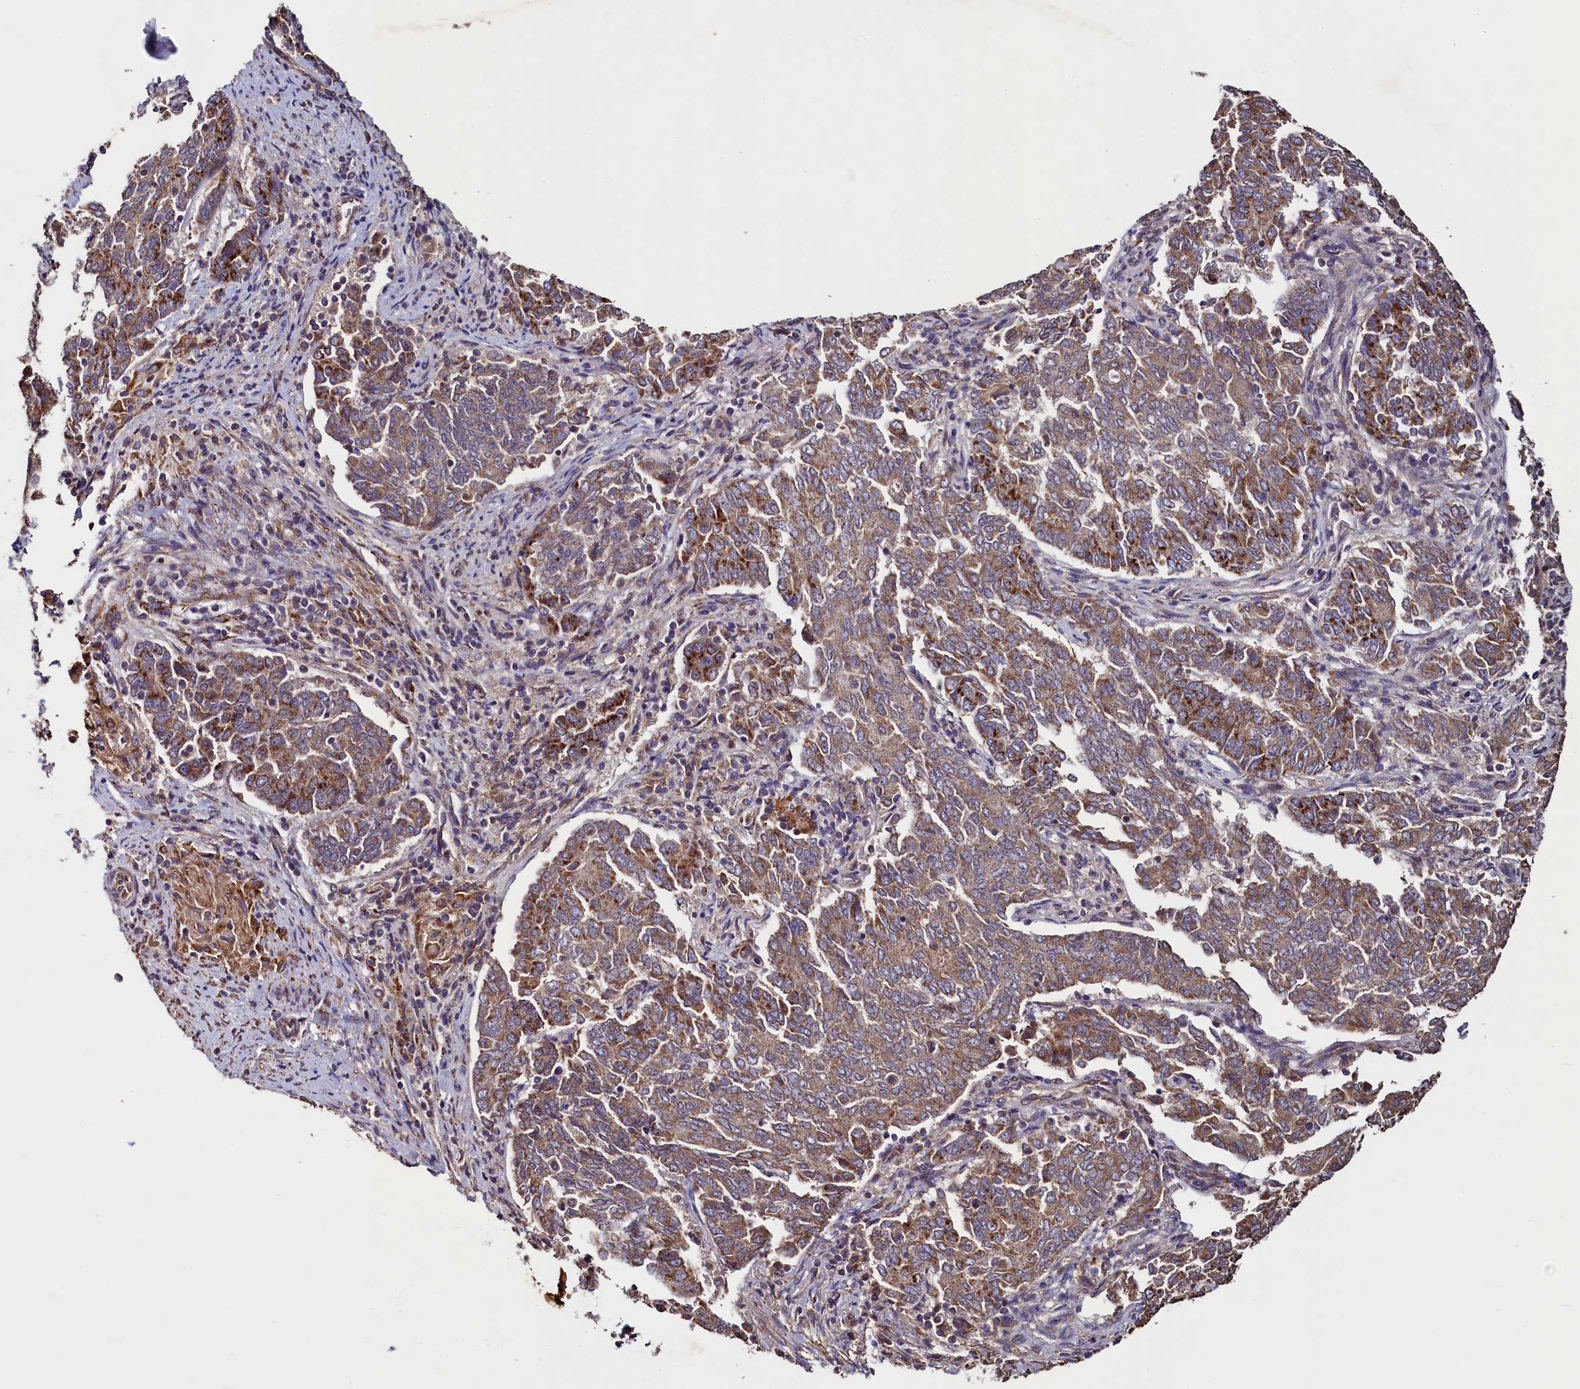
{"staining": {"intensity": "moderate", "quantity": ">75%", "location": "cytoplasmic/membranous"}, "tissue": "endometrial cancer", "cell_type": "Tumor cells", "image_type": "cancer", "snomed": [{"axis": "morphology", "description": "Adenocarcinoma, NOS"}, {"axis": "topography", "description": "Endometrium"}], "caption": "Endometrial cancer stained for a protein (brown) reveals moderate cytoplasmic/membranous positive positivity in approximately >75% of tumor cells.", "gene": "RBFA", "patient": {"sex": "female", "age": 80}}